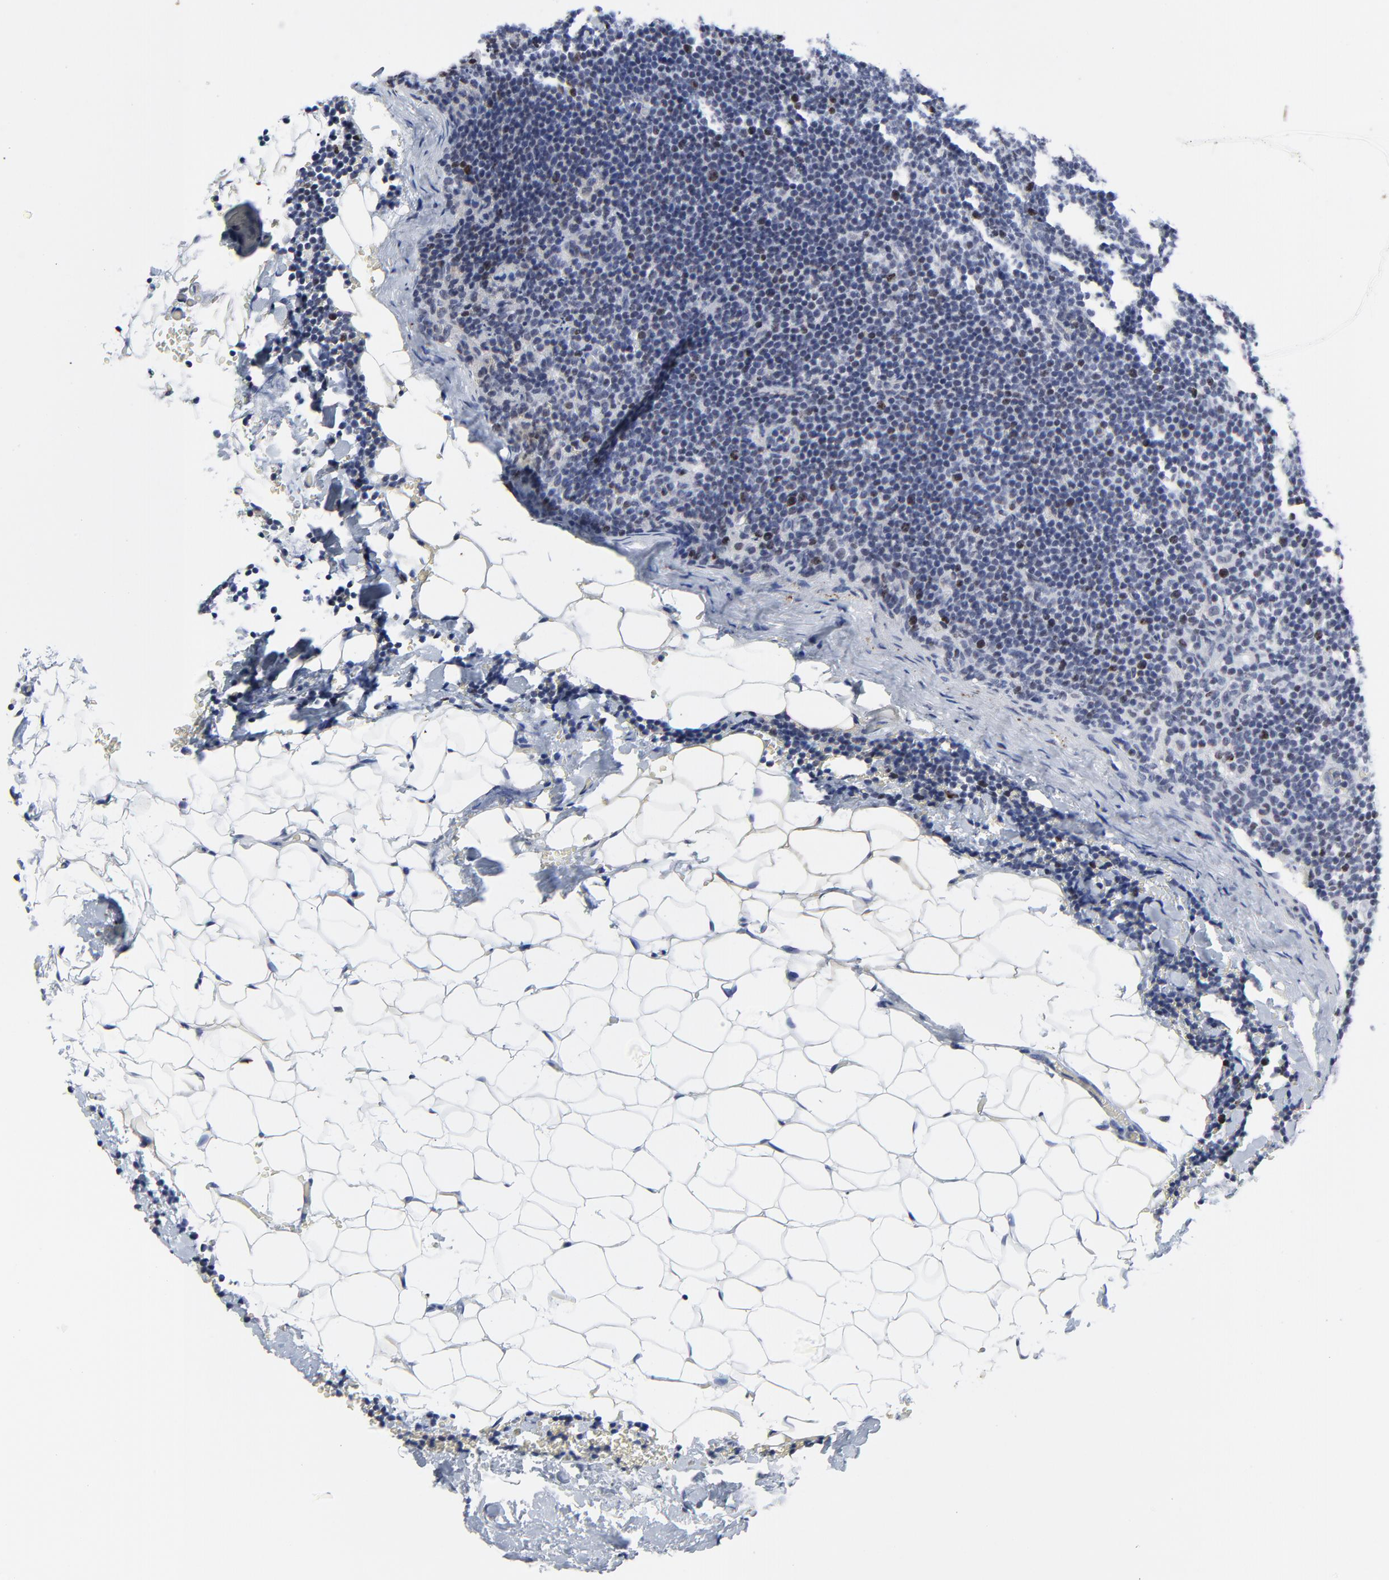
{"staining": {"intensity": "moderate", "quantity": "<25%", "location": "nuclear"}, "tissue": "lymphoma", "cell_type": "Tumor cells", "image_type": "cancer", "snomed": [{"axis": "morphology", "description": "Malignant lymphoma, non-Hodgkin's type, High grade"}, {"axis": "topography", "description": "Lymph node"}], "caption": "DAB (3,3'-diaminobenzidine) immunohistochemical staining of high-grade malignant lymphoma, non-Hodgkin's type exhibits moderate nuclear protein positivity in approximately <25% of tumor cells.", "gene": "ZNF589", "patient": {"sex": "female", "age": 58}}